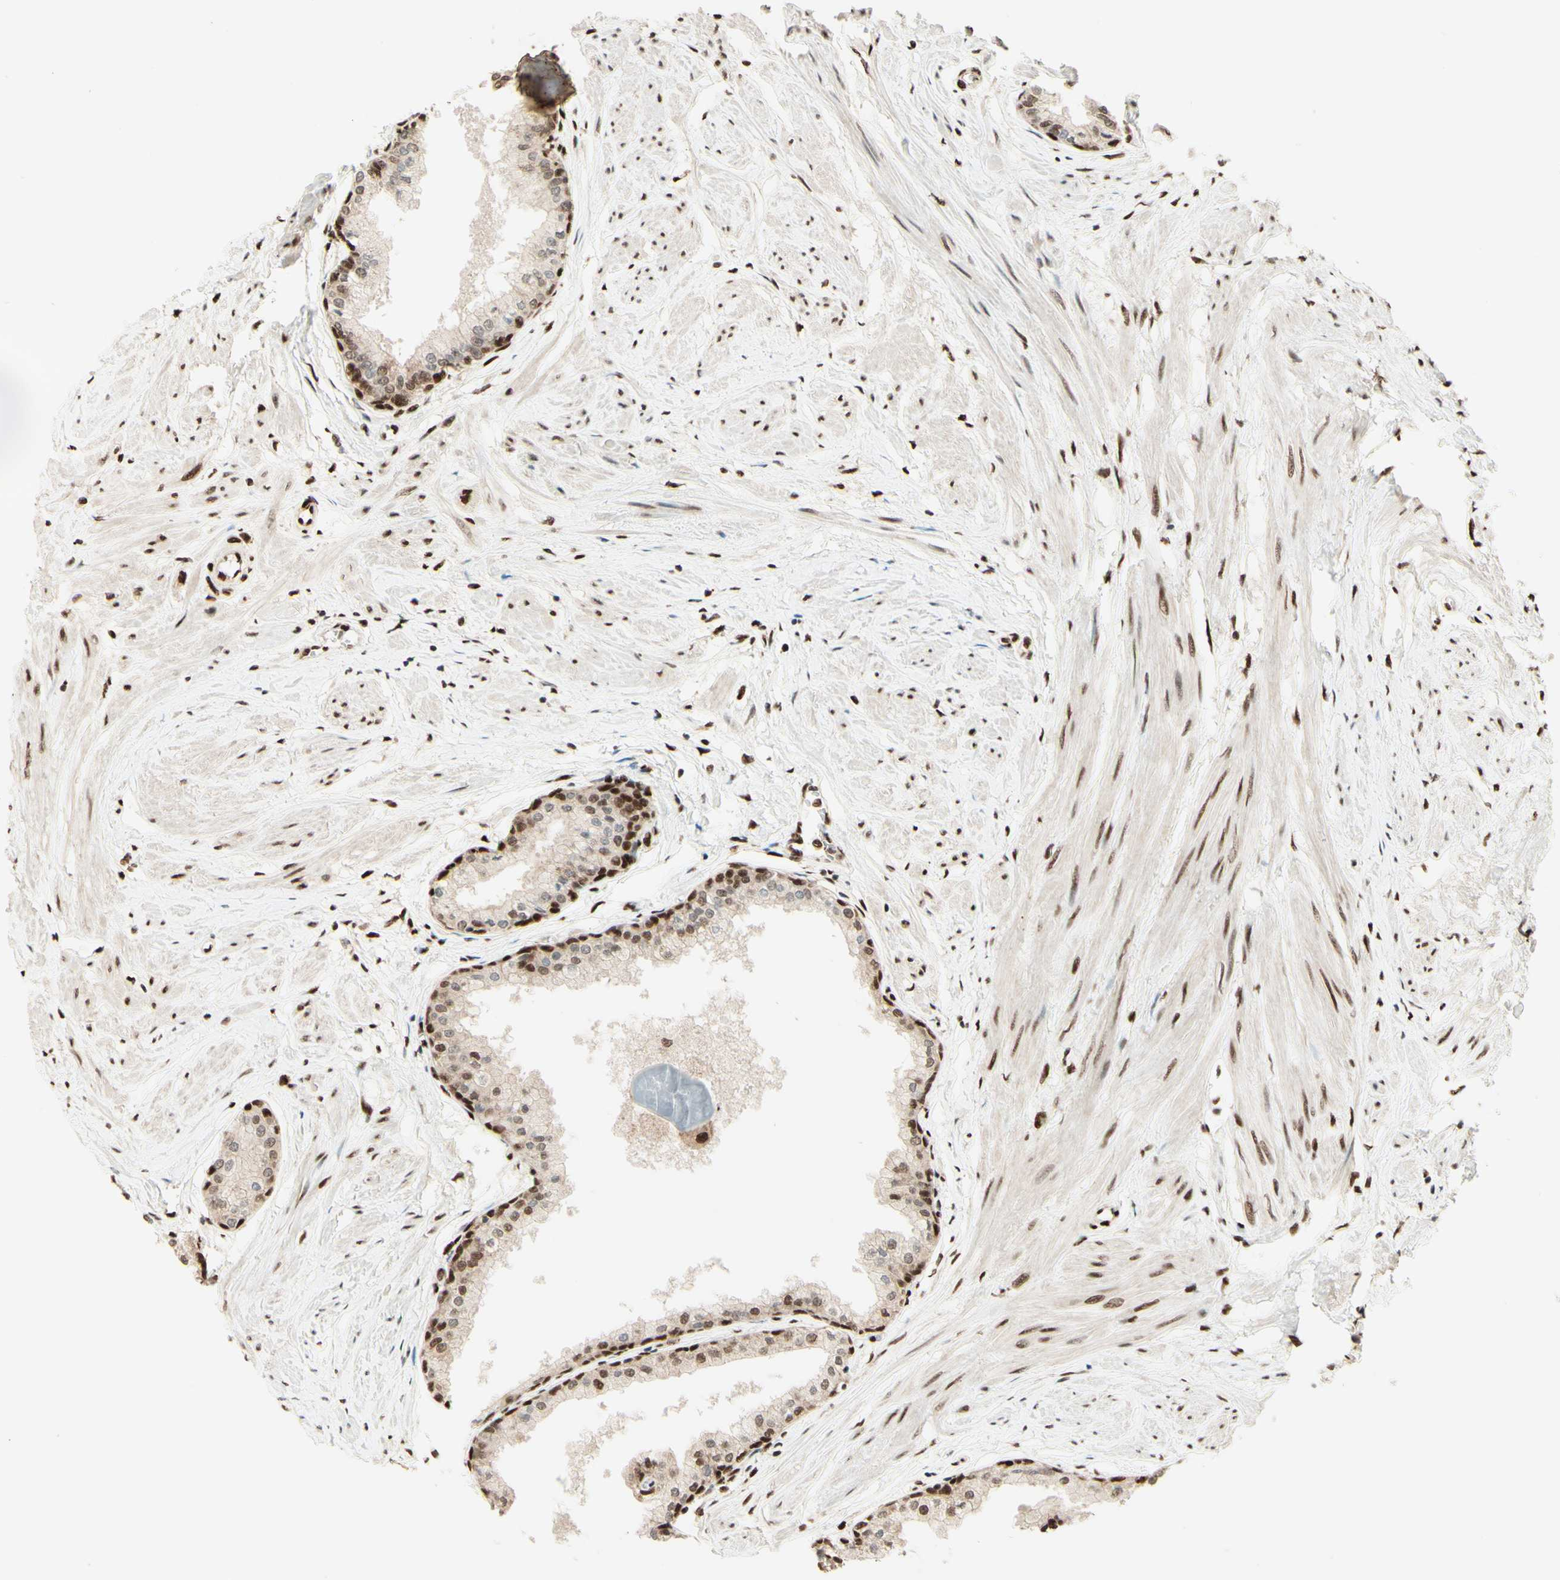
{"staining": {"intensity": "strong", "quantity": ">75%", "location": "nuclear"}, "tissue": "prostate", "cell_type": "Glandular cells", "image_type": "normal", "snomed": [{"axis": "morphology", "description": "Normal tissue, NOS"}, {"axis": "topography", "description": "Prostate"}, {"axis": "topography", "description": "Seminal veicle"}], "caption": "Protein staining by immunohistochemistry displays strong nuclear staining in about >75% of glandular cells in normal prostate. The staining was performed using DAB (3,3'-diaminobenzidine) to visualize the protein expression in brown, while the nuclei were stained in blue with hematoxylin (Magnification: 20x).", "gene": "NR3C1", "patient": {"sex": "male", "age": 60}}